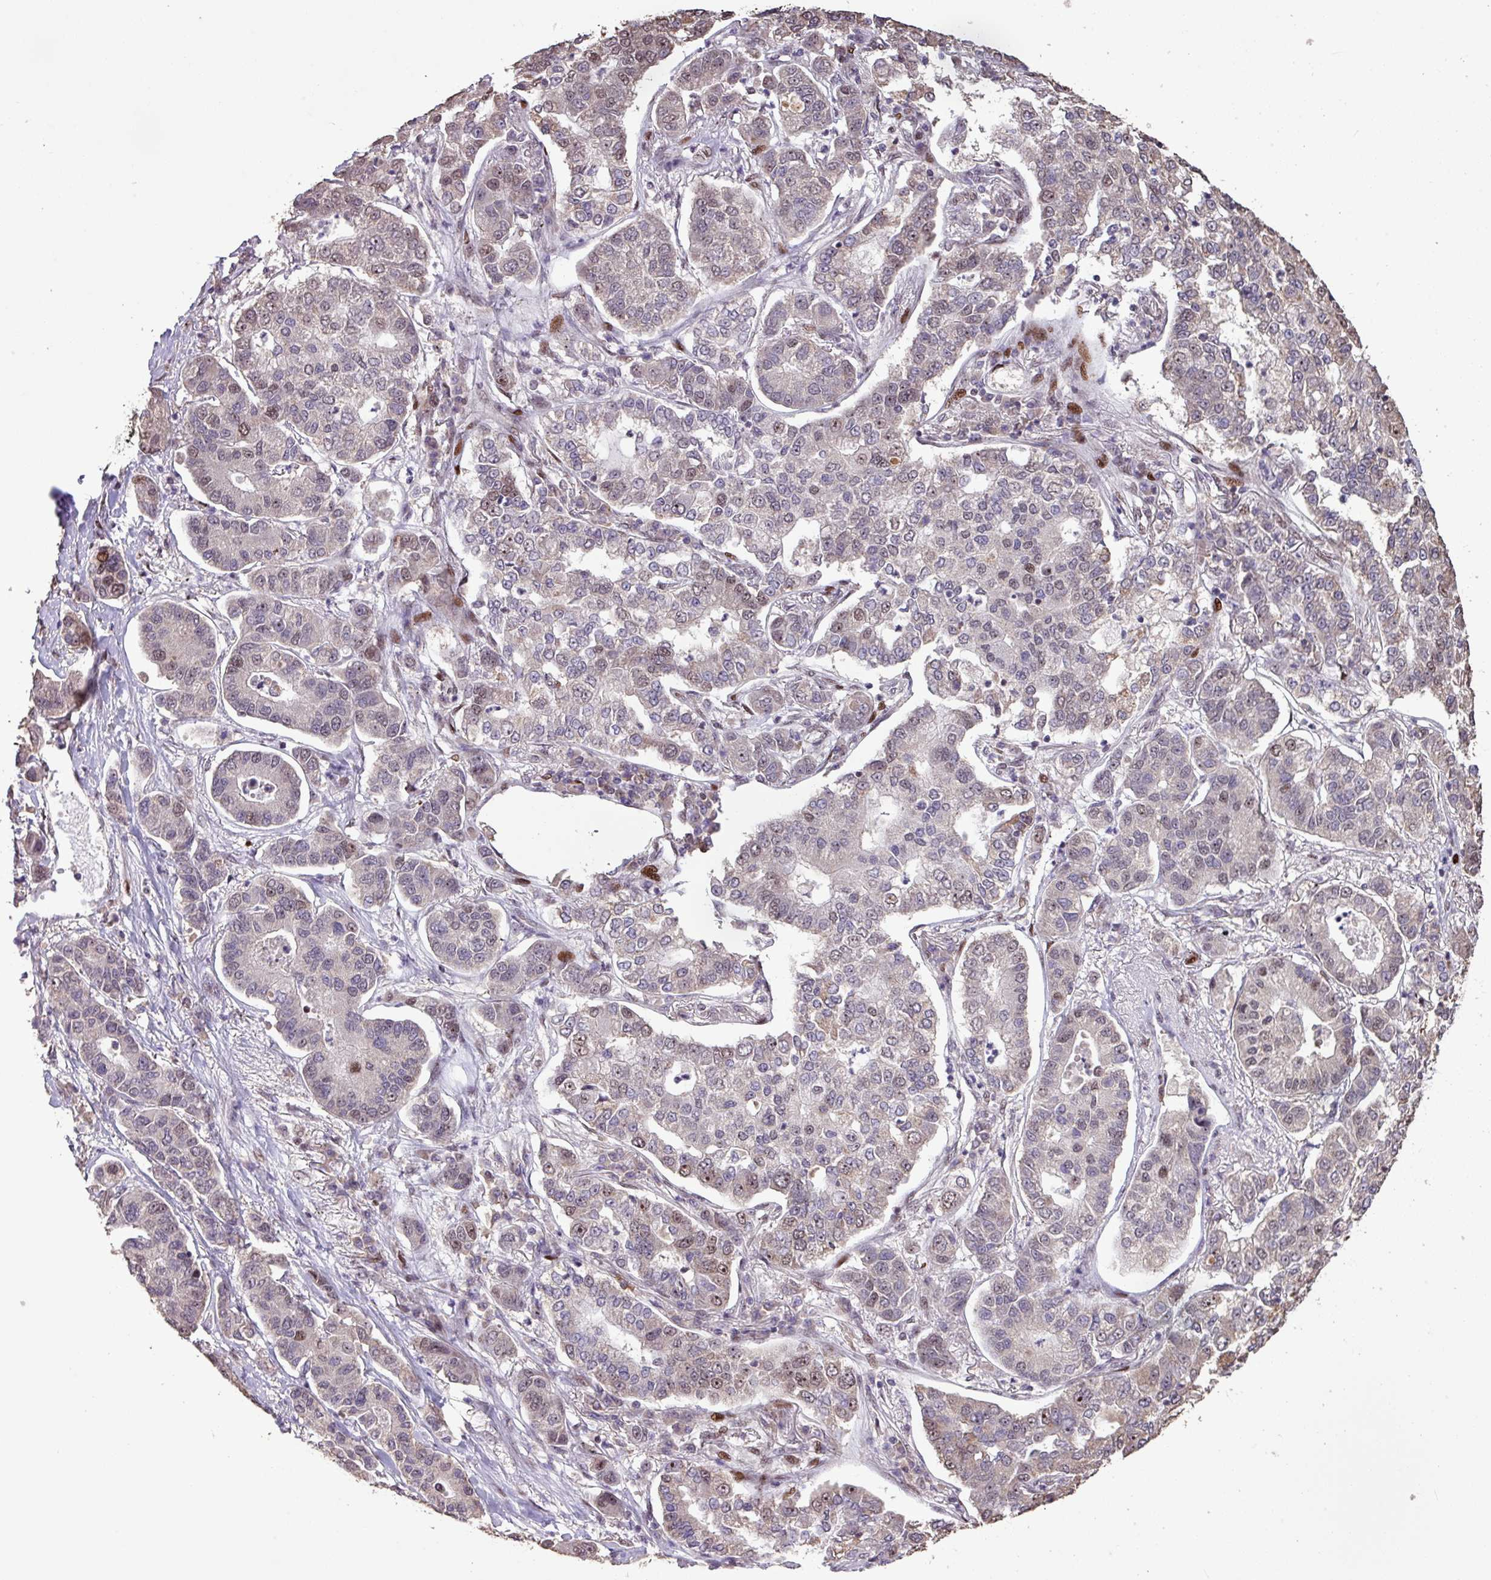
{"staining": {"intensity": "moderate", "quantity": "<25%", "location": "nuclear"}, "tissue": "lung cancer", "cell_type": "Tumor cells", "image_type": "cancer", "snomed": [{"axis": "morphology", "description": "Adenocarcinoma, NOS"}, {"axis": "topography", "description": "Lung"}], "caption": "Immunohistochemical staining of human lung cancer reveals moderate nuclear protein positivity in about <25% of tumor cells.", "gene": "ZNF709", "patient": {"sex": "male", "age": 49}}